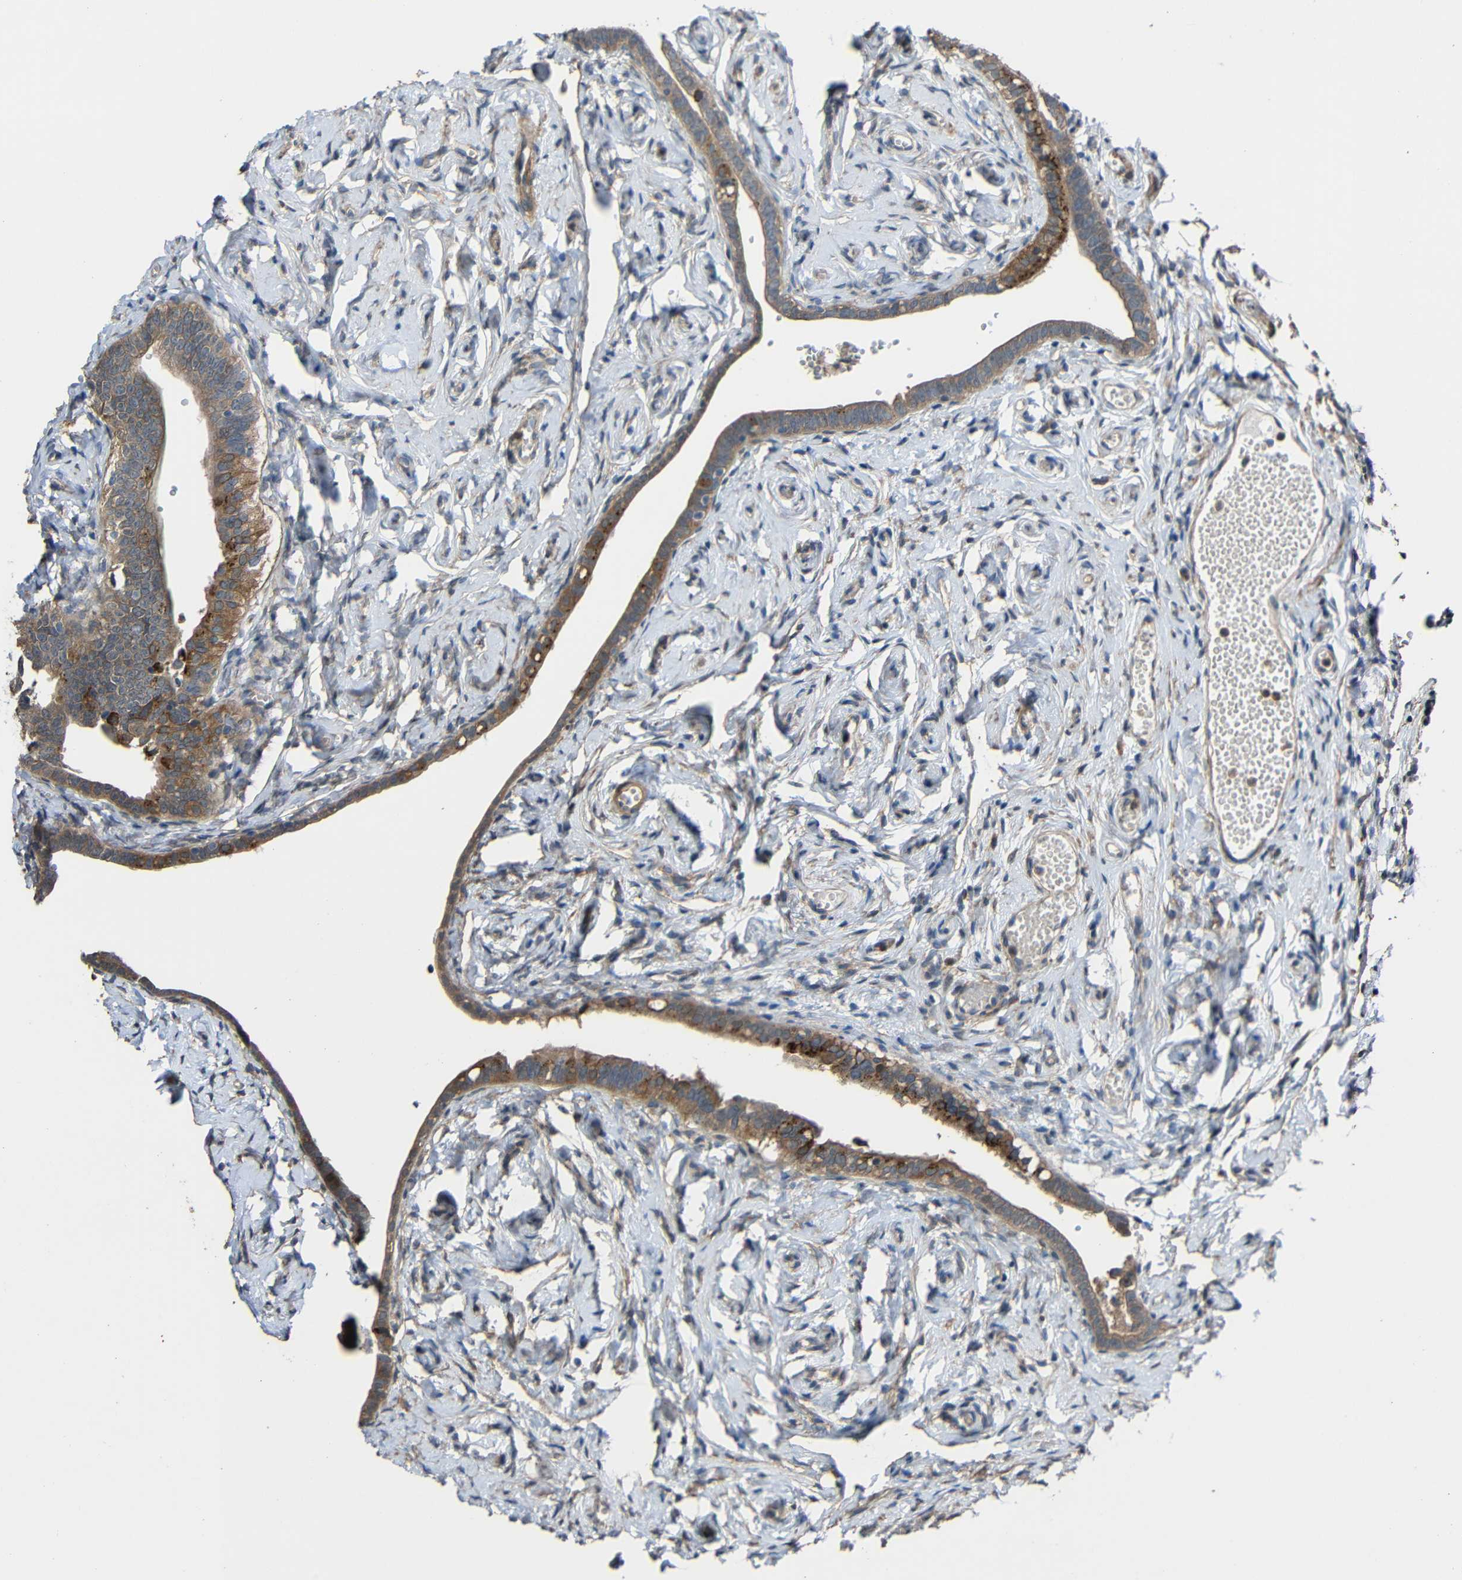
{"staining": {"intensity": "moderate", "quantity": ">75%", "location": "cytoplasmic/membranous"}, "tissue": "fallopian tube", "cell_type": "Glandular cells", "image_type": "normal", "snomed": [{"axis": "morphology", "description": "Normal tissue, NOS"}, {"axis": "topography", "description": "Fallopian tube"}], "caption": "This histopathology image demonstrates IHC staining of normal human fallopian tube, with medium moderate cytoplasmic/membranous staining in about >75% of glandular cells.", "gene": "CHST9", "patient": {"sex": "female", "age": 71}}